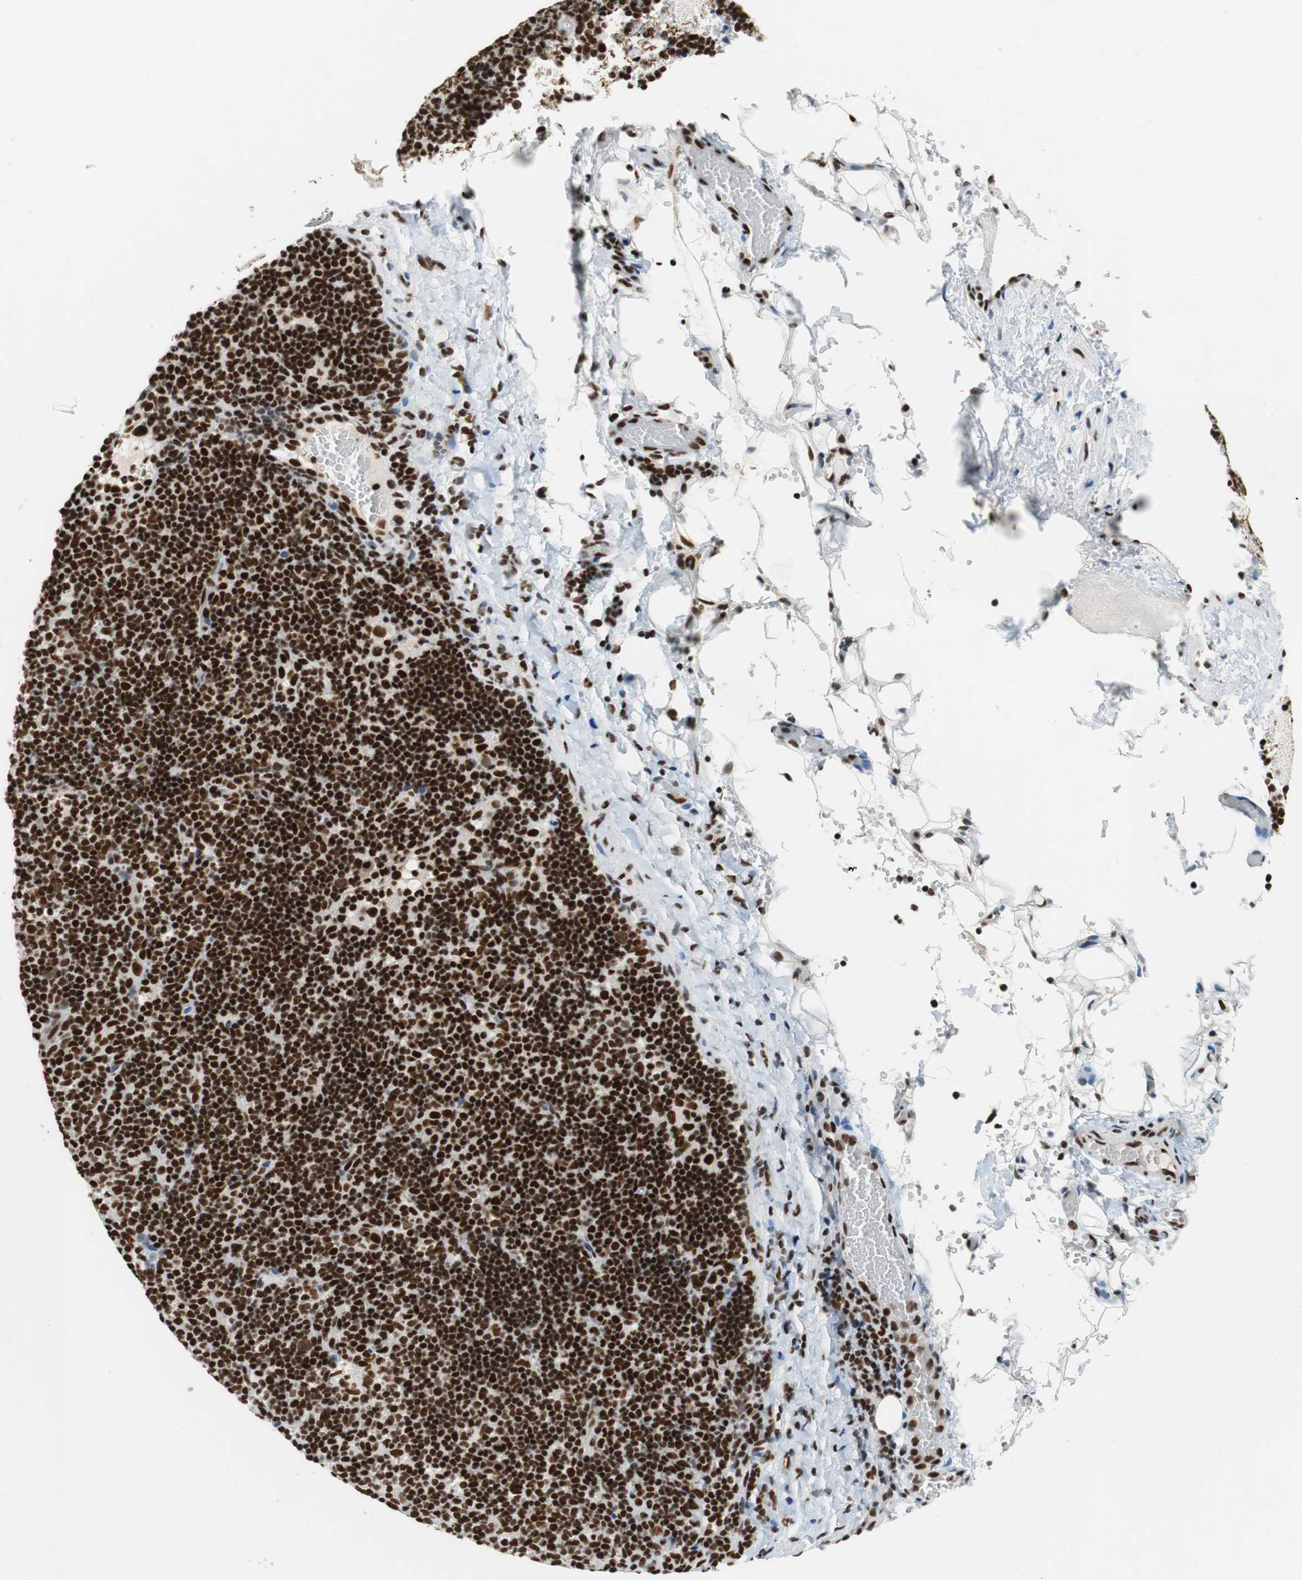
{"staining": {"intensity": "strong", "quantity": ">75%", "location": "nuclear"}, "tissue": "lymphoma", "cell_type": "Tumor cells", "image_type": "cancer", "snomed": [{"axis": "morphology", "description": "Hodgkin's disease, NOS"}, {"axis": "topography", "description": "Lymph node"}], "caption": "Protein expression by immunohistochemistry (IHC) demonstrates strong nuclear expression in approximately >75% of tumor cells in Hodgkin's disease.", "gene": "PRKDC", "patient": {"sex": "female", "age": 57}}